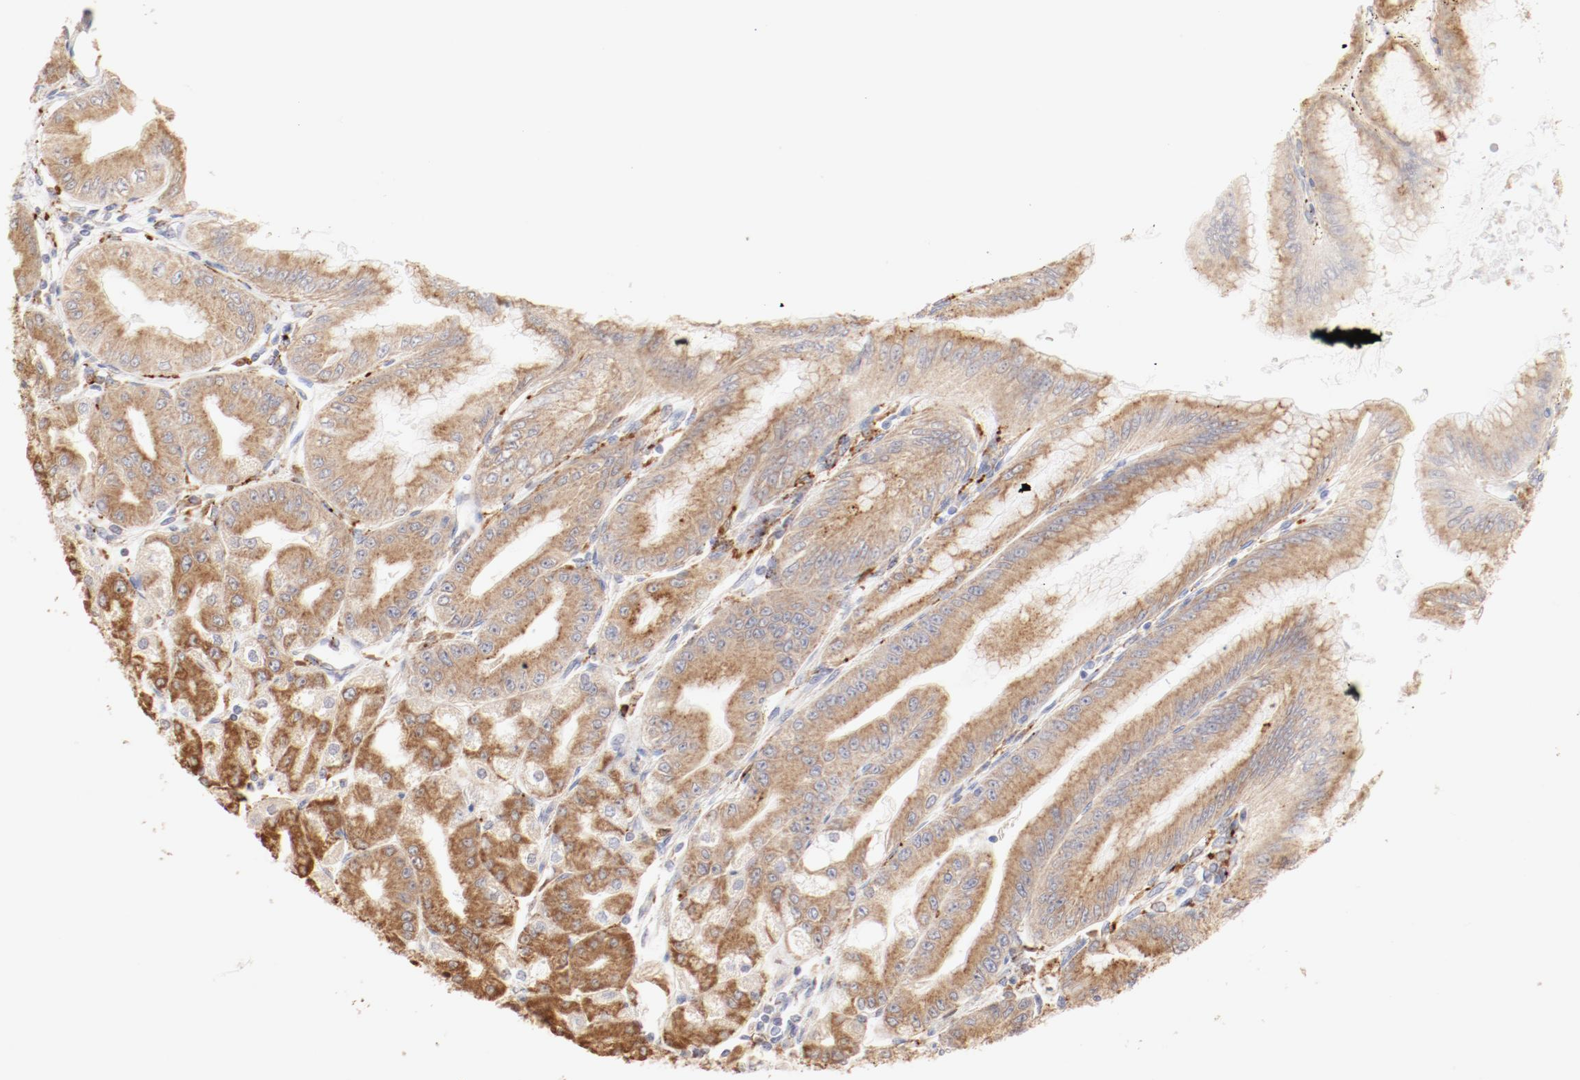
{"staining": {"intensity": "moderate", "quantity": ">75%", "location": "cytoplasmic/membranous"}, "tissue": "stomach", "cell_type": "Glandular cells", "image_type": "normal", "snomed": [{"axis": "morphology", "description": "Normal tissue, NOS"}, {"axis": "topography", "description": "Stomach, lower"}], "caption": "A medium amount of moderate cytoplasmic/membranous positivity is present in approximately >75% of glandular cells in unremarkable stomach.", "gene": "CTSH", "patient": {"sex": "male", "age": 71}}